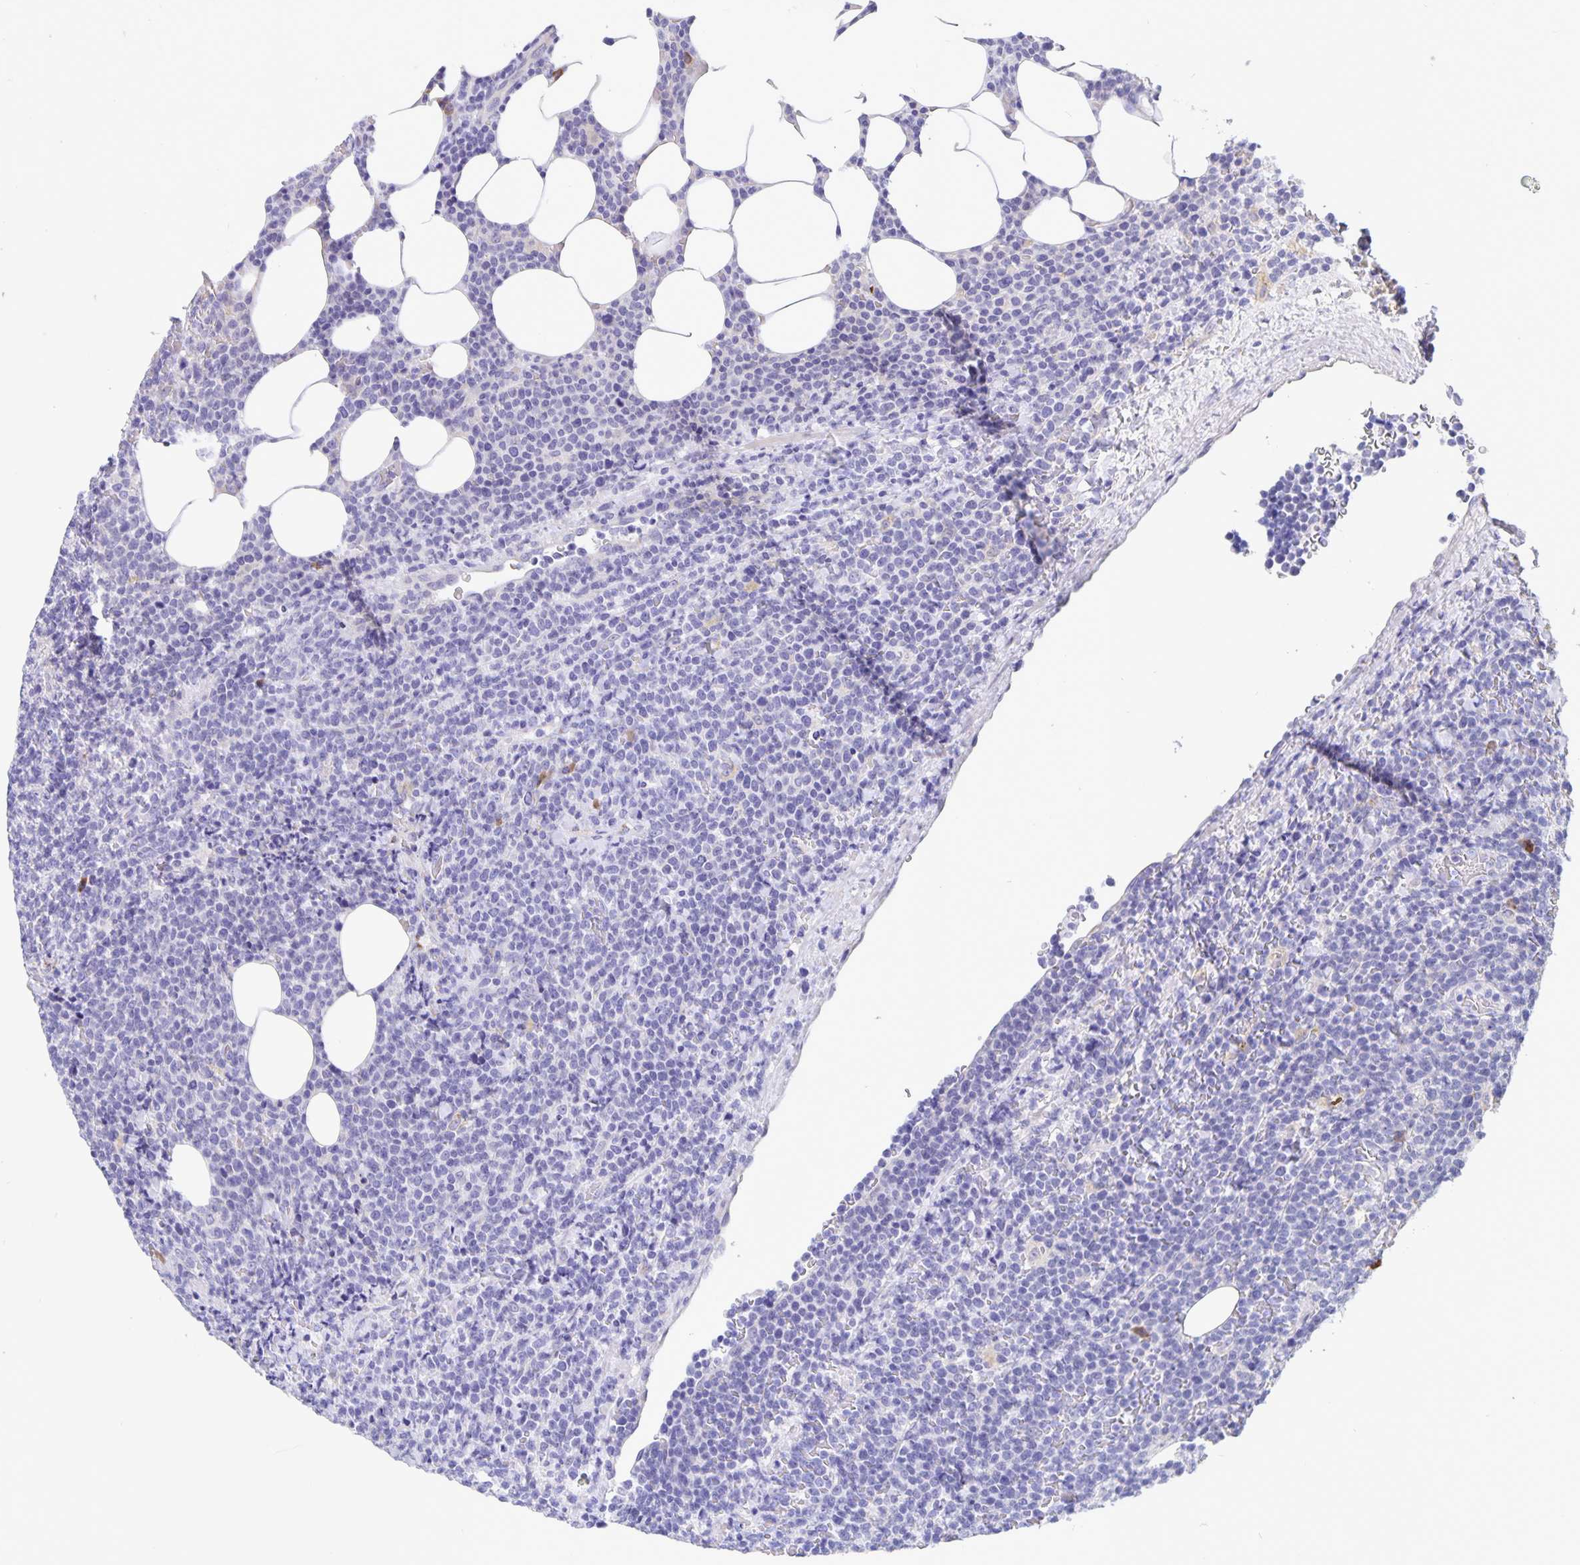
{"staining": {"intensity": "negative", "quantity": "none", "location": "none"}, "tissue": "lymphoma", "cell_type": "Tumor cells", "image_type": "cancer", "snomed": [{"axis": "morphology", "description": "Malignant lymphoma, non-Hodgkin's type, High grade"}, {"axis": "topography", "description": "Lymph node"}], "caption": "Immunohistochemistry photomicrograph of human high-grade malignant lymphoma, non-Hodgkin's type stained for a protein (brown), which reveals no positivity in tumor cells.", "gene": "ERMN", "patient": {"sex": "male", "age": 61}}